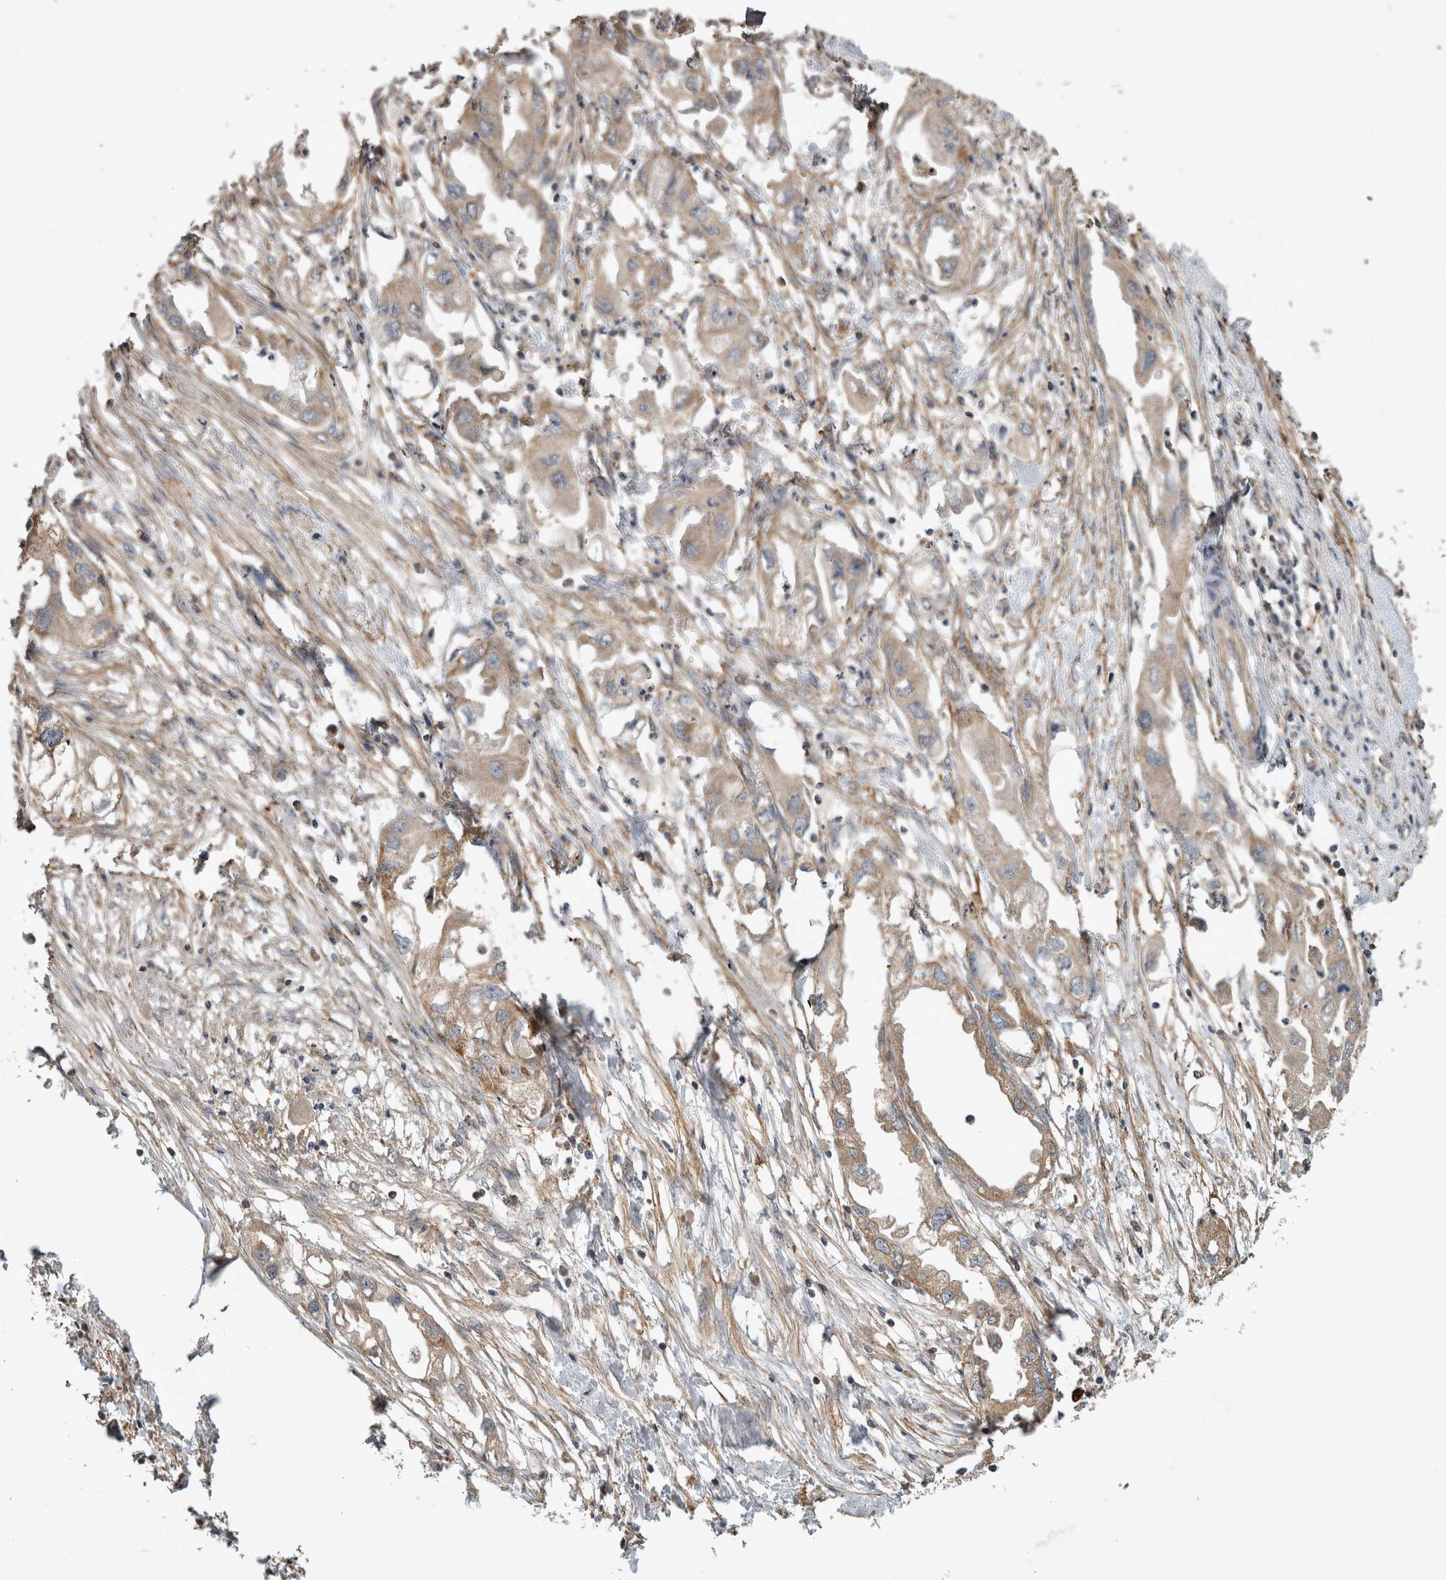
{"staining": {"intensity": "weak", "quantity": "25%-75%", "location": "cytoplasmic/membranous"}, "tissue": "endometrial cancer", "cell_type": "Tumor cells", "image_type": "cancer", "snomed": [{"axis": "morphology", "description": "Adenocarcinoma, NOS"}, {"axis": "morphology", "description": "Adenocarcinoma, metastatic, NOS"}, {"axis": "topography", "description": "Adipose tissue"}, {"axis": "topography", "description": "Endometrium"}], "caption": "Immunohistochemistry photomicrograph of neoplastic tissue: metastatic adenocarcinoma (endometrial) stained using immunohistochemistry demonstrates low levels of weak protein expression localized specifically in the cytoplasmic/membranous of tumor cells, appearing as a cytoplasmic/membranous brown color.", "gene": "TRMT61B", "patient": {"sex": "female", "age": 67}}